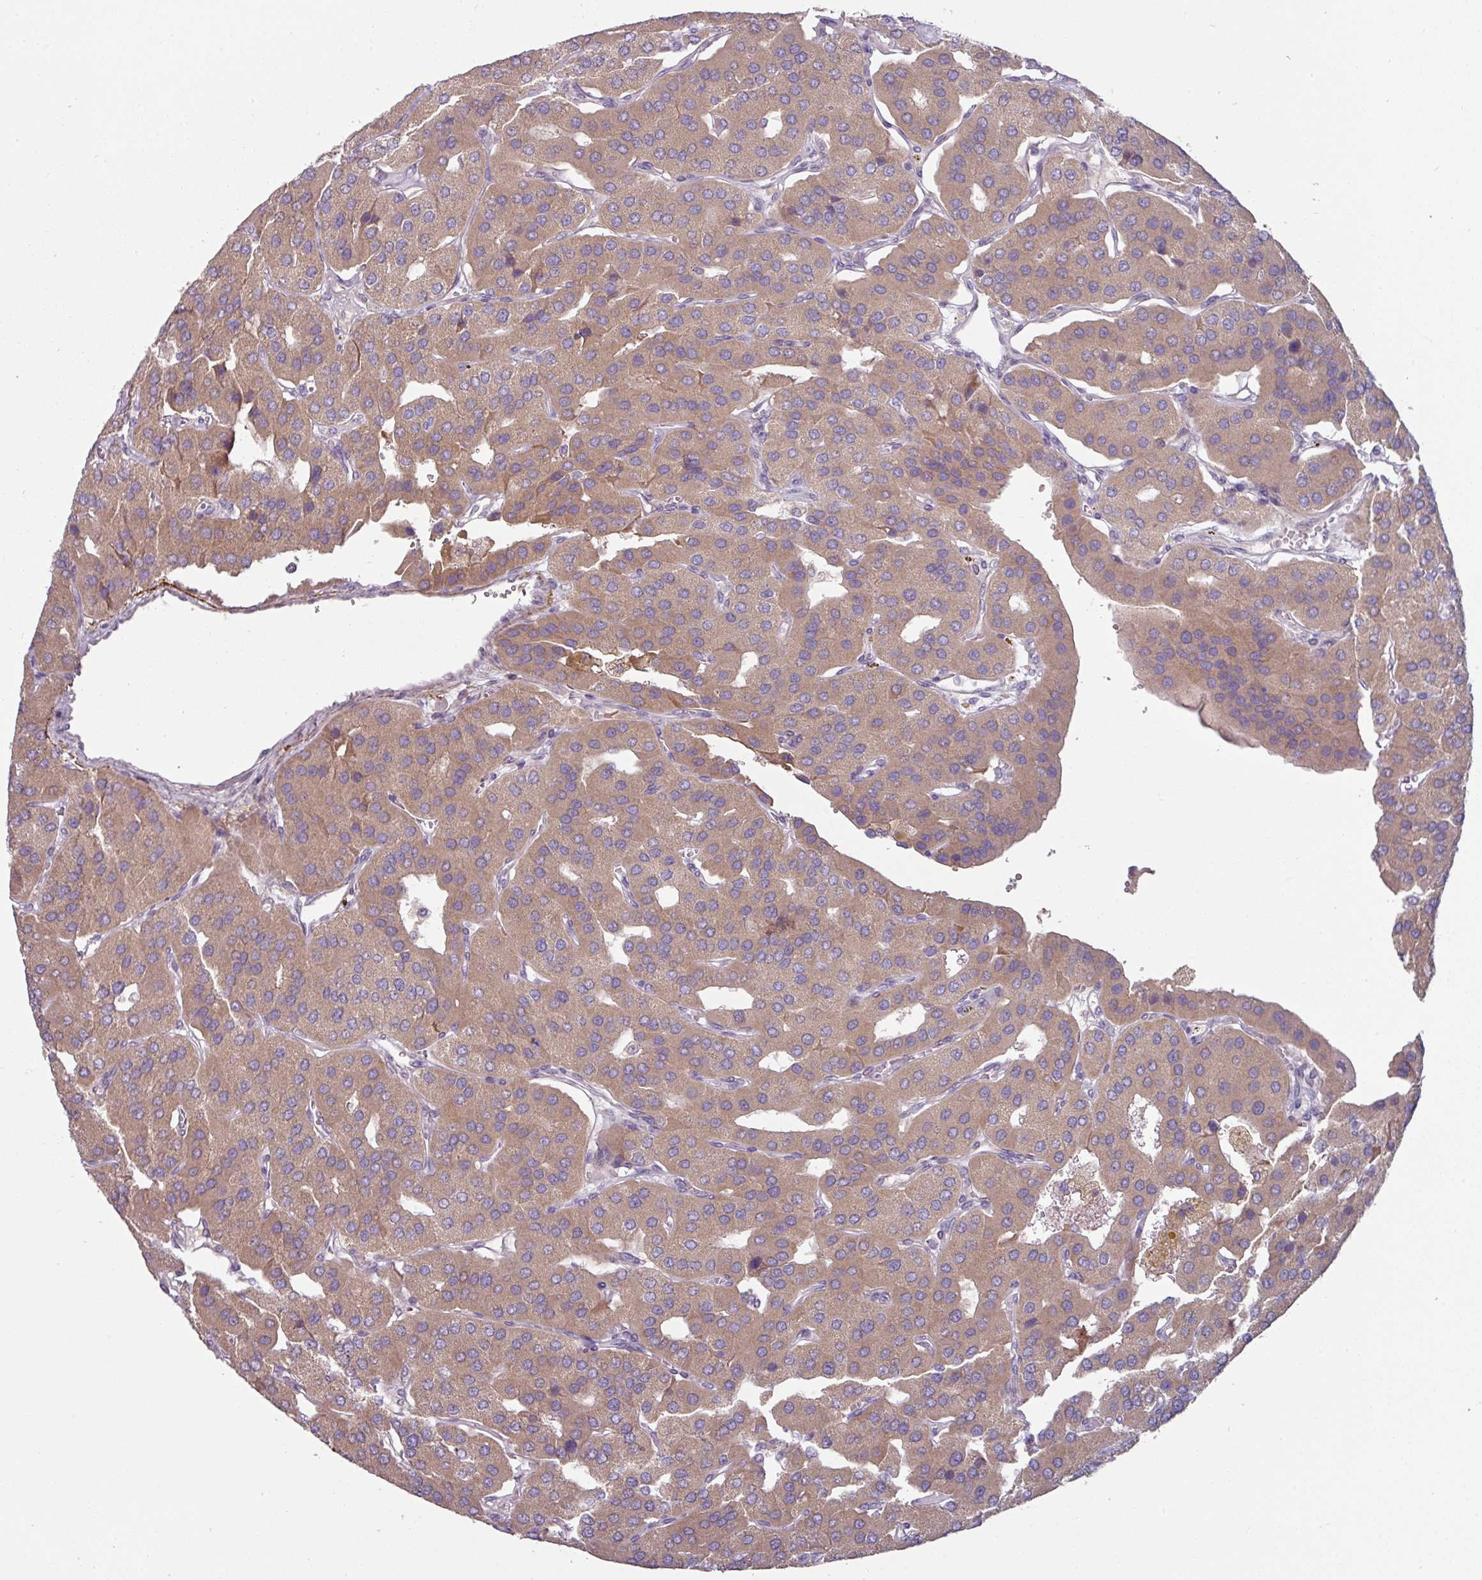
{"staining": {"intensity": "moderate", "quantity": ">75%", "location": "cytoplasmic/membranous"}, "tissue": "parathyroid gland", "cell_type": "Glandular cells", "image_type": "normal", "snomed": [{"axis": "morphology", "description": "Normal tissue, NOS"}, {"axis": "morphology", "description": "Adenoma, NOS"}, {"axis": "topography", "description": "Parathyroid gland"}], "caption": "Immunohistochemistry (IHC) photomicrograph of unremarkable parathyroid gland stained for a protein (brown), which displays medium levels of moderate cytoplasmic/membranous staining in about >75% of glandular cells.", "gene": "MTMR14", "patient": {"sex": "female", "age": 86}}